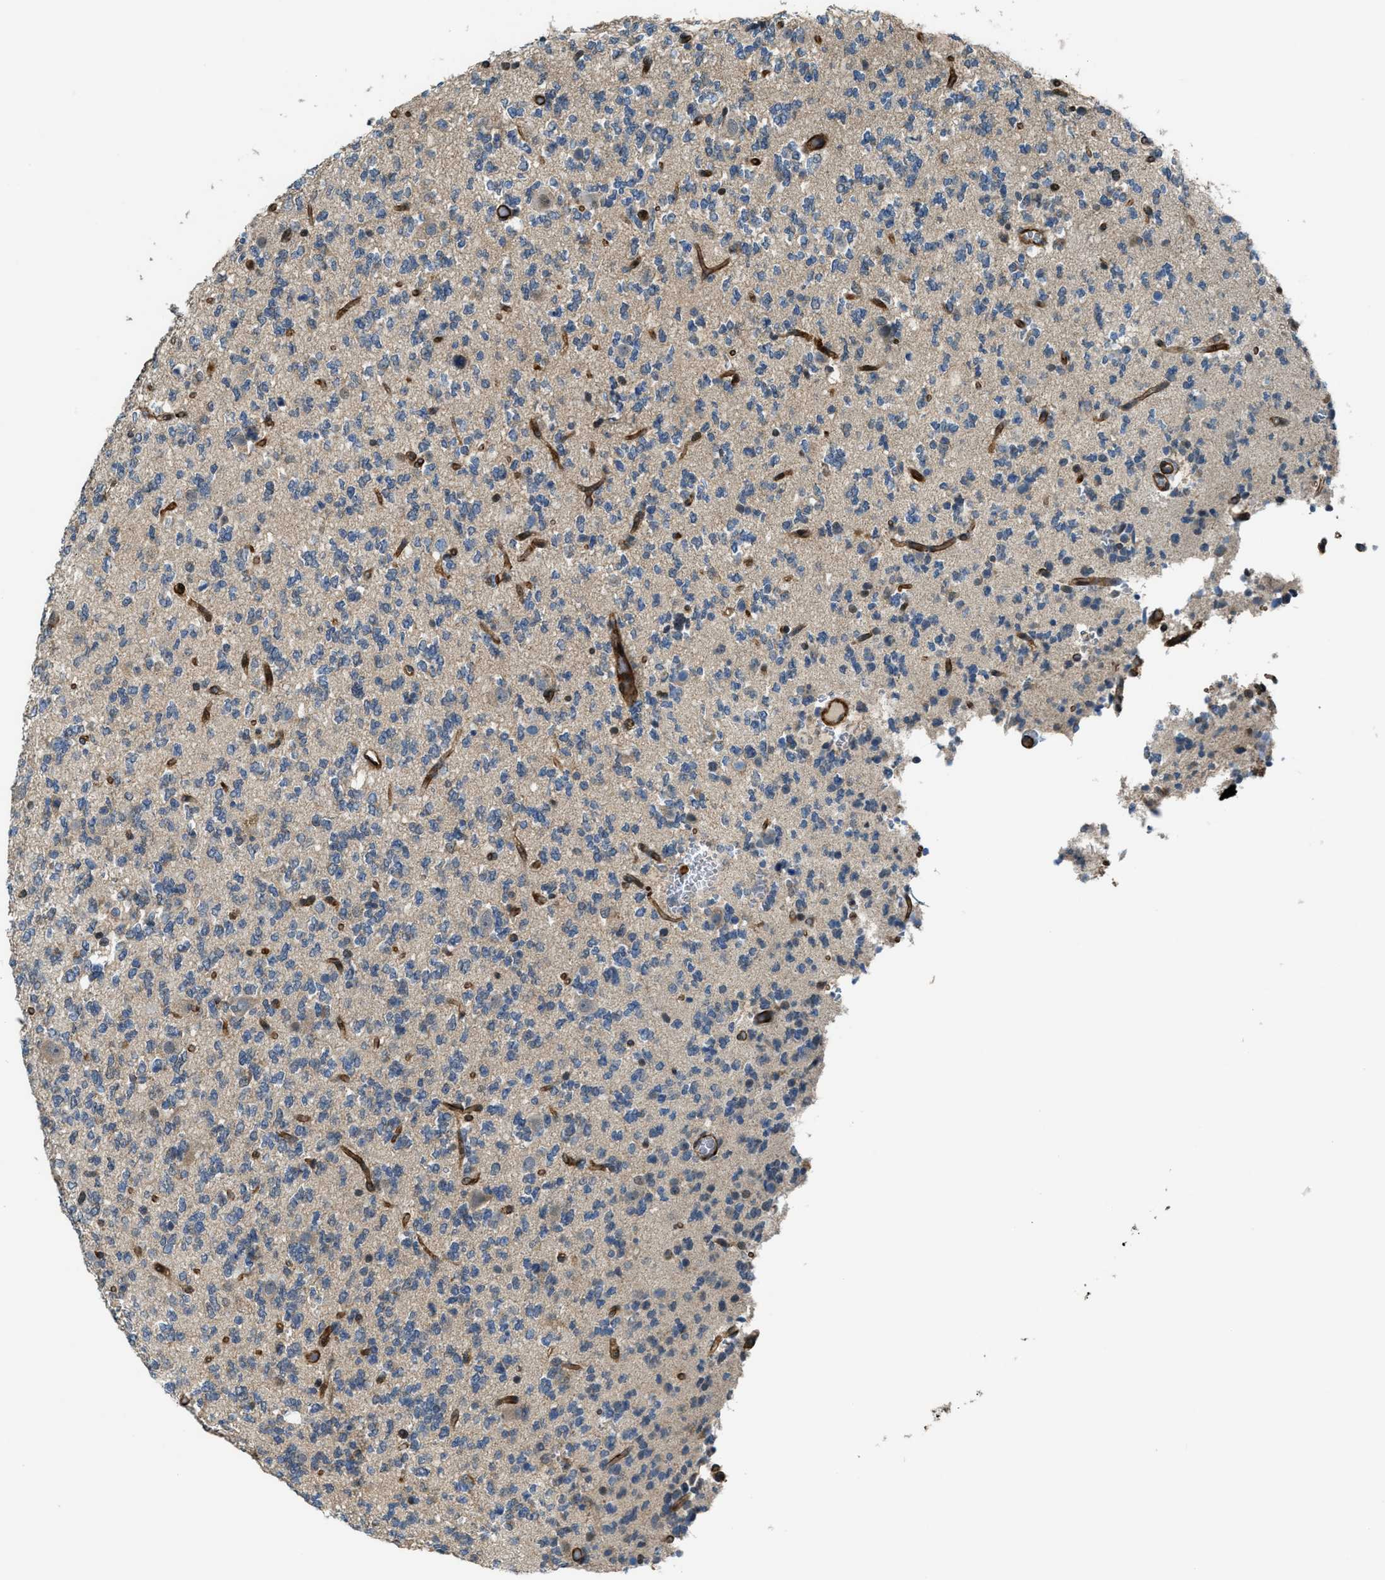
{"staining": {"intensity": "negative", "quantity": "none", "location": "none"}, "tissue": "glioma", "cell_type": "Tumor cells", "image_type": "cancer", "snomed": [{"axis": "morphology", "description": "Glioma, malignant, Low grade"}, {"axis": "topography", "description": "Brain"}], "caption": "Human glioma stained for a protein using immunohistochemistry shows no staining in tumor cells.", "gene": "DPF2", "patient": {"sex": "male", "age": 38}}